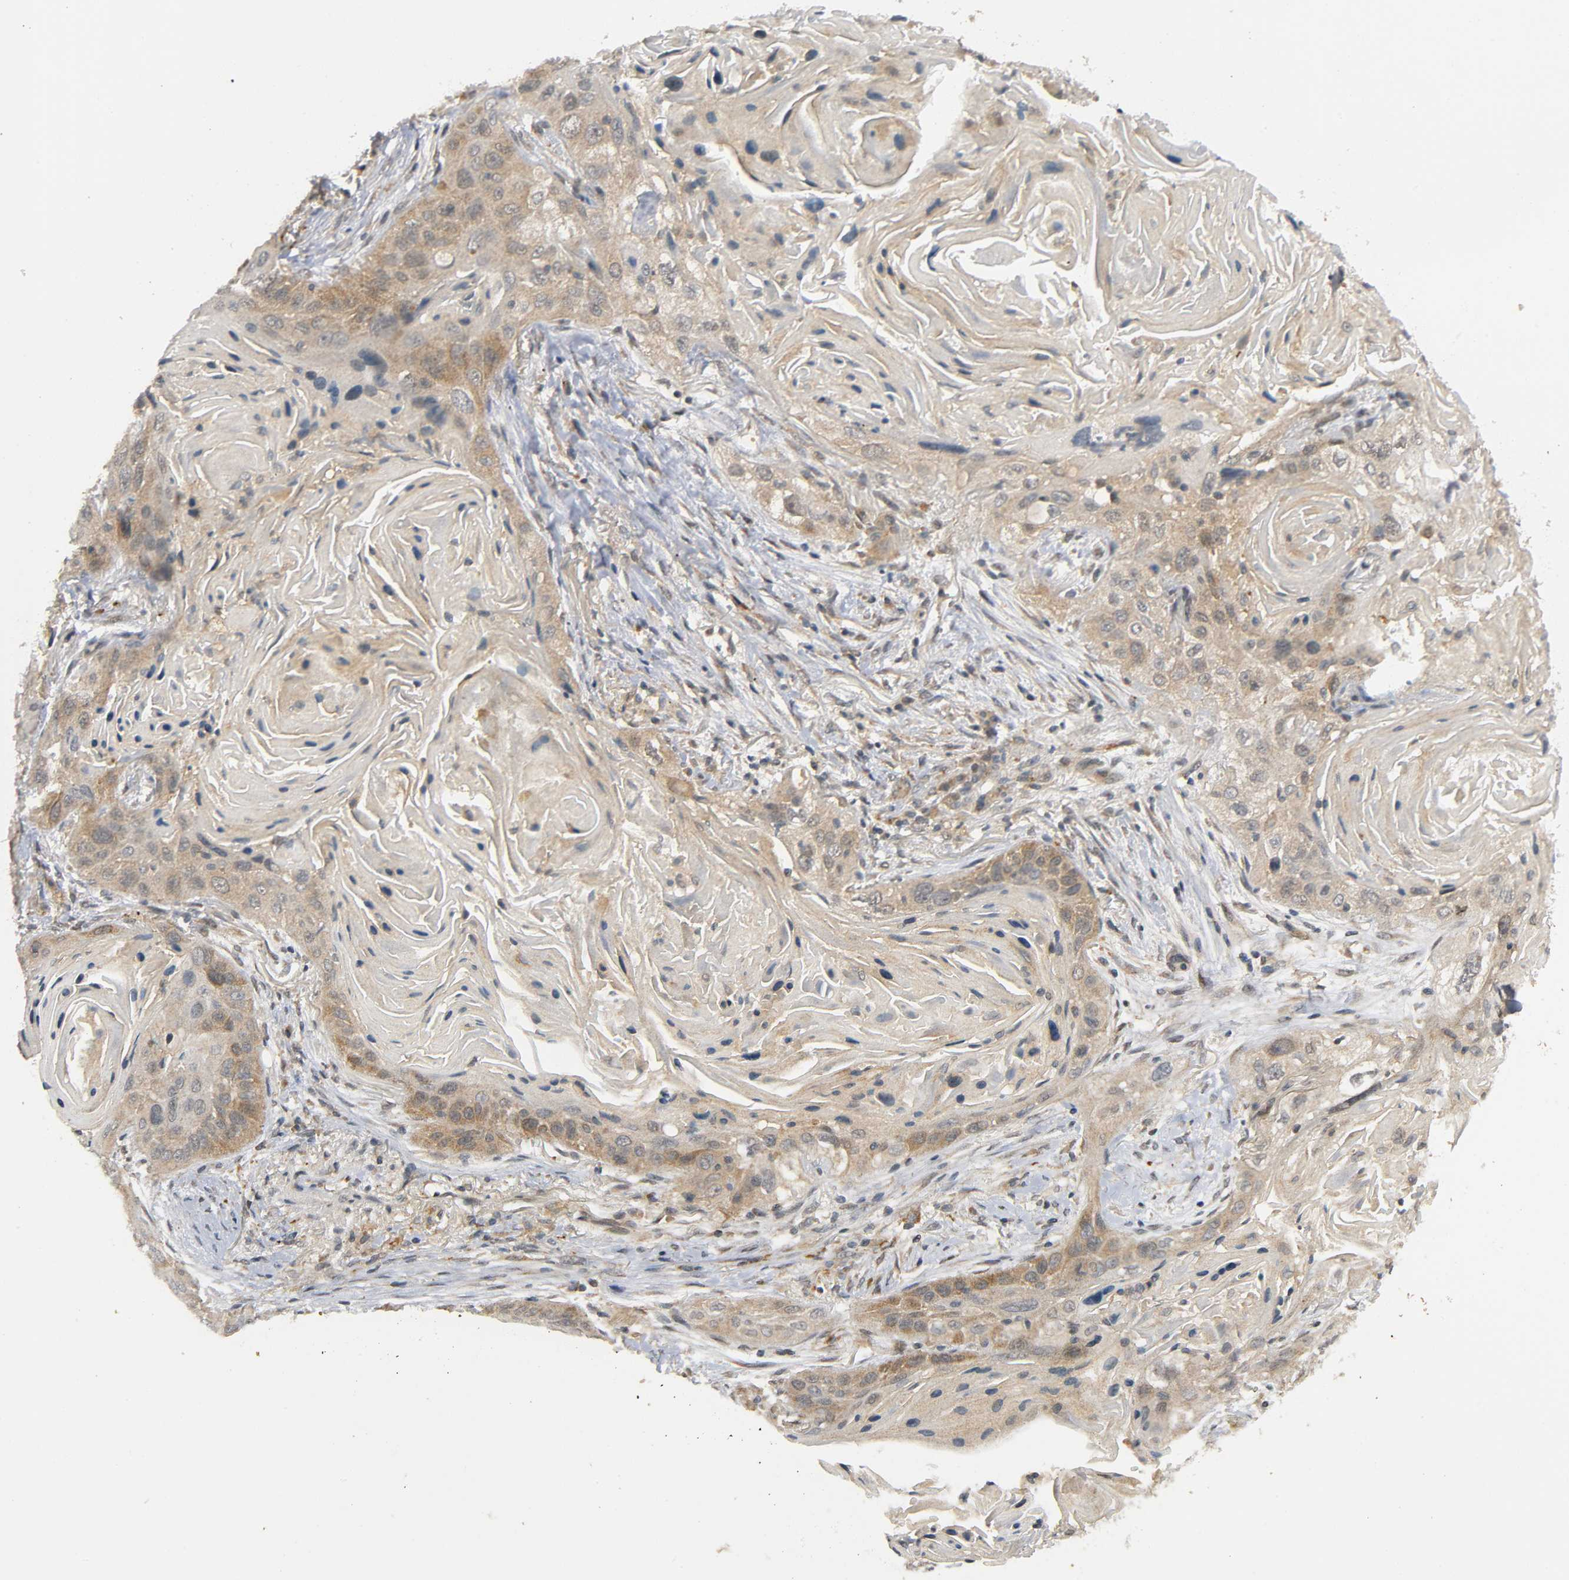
{"staining": {"intensity": "moderate", "quantity": ">75%", "location": "cytoplasmic/membranous"}, "tissue": "lung cancer", "cell_type": "Tumor cells", "image_type": "cancer", "snomed": [{"axis": "morphology", "description": "Squamous cell carcinoma, NOS"}, {"axis": "topography", "description": "Lung"}], "caption": "High-magnification brightfield microscopy of lung squamous cell carcinoma stained with DAB (3,3'-diaminobenzidine) (brown) and counterstained with hematoxylin (blue). tumor cells exhibit moderate cytoplasmic/membranous staining is appreciated in approximately>75% of cells. (IHC, brightfield microscopy, high magnification).", "gene": "MAPK8", "patient": {"sex": "female", "age": 67}}